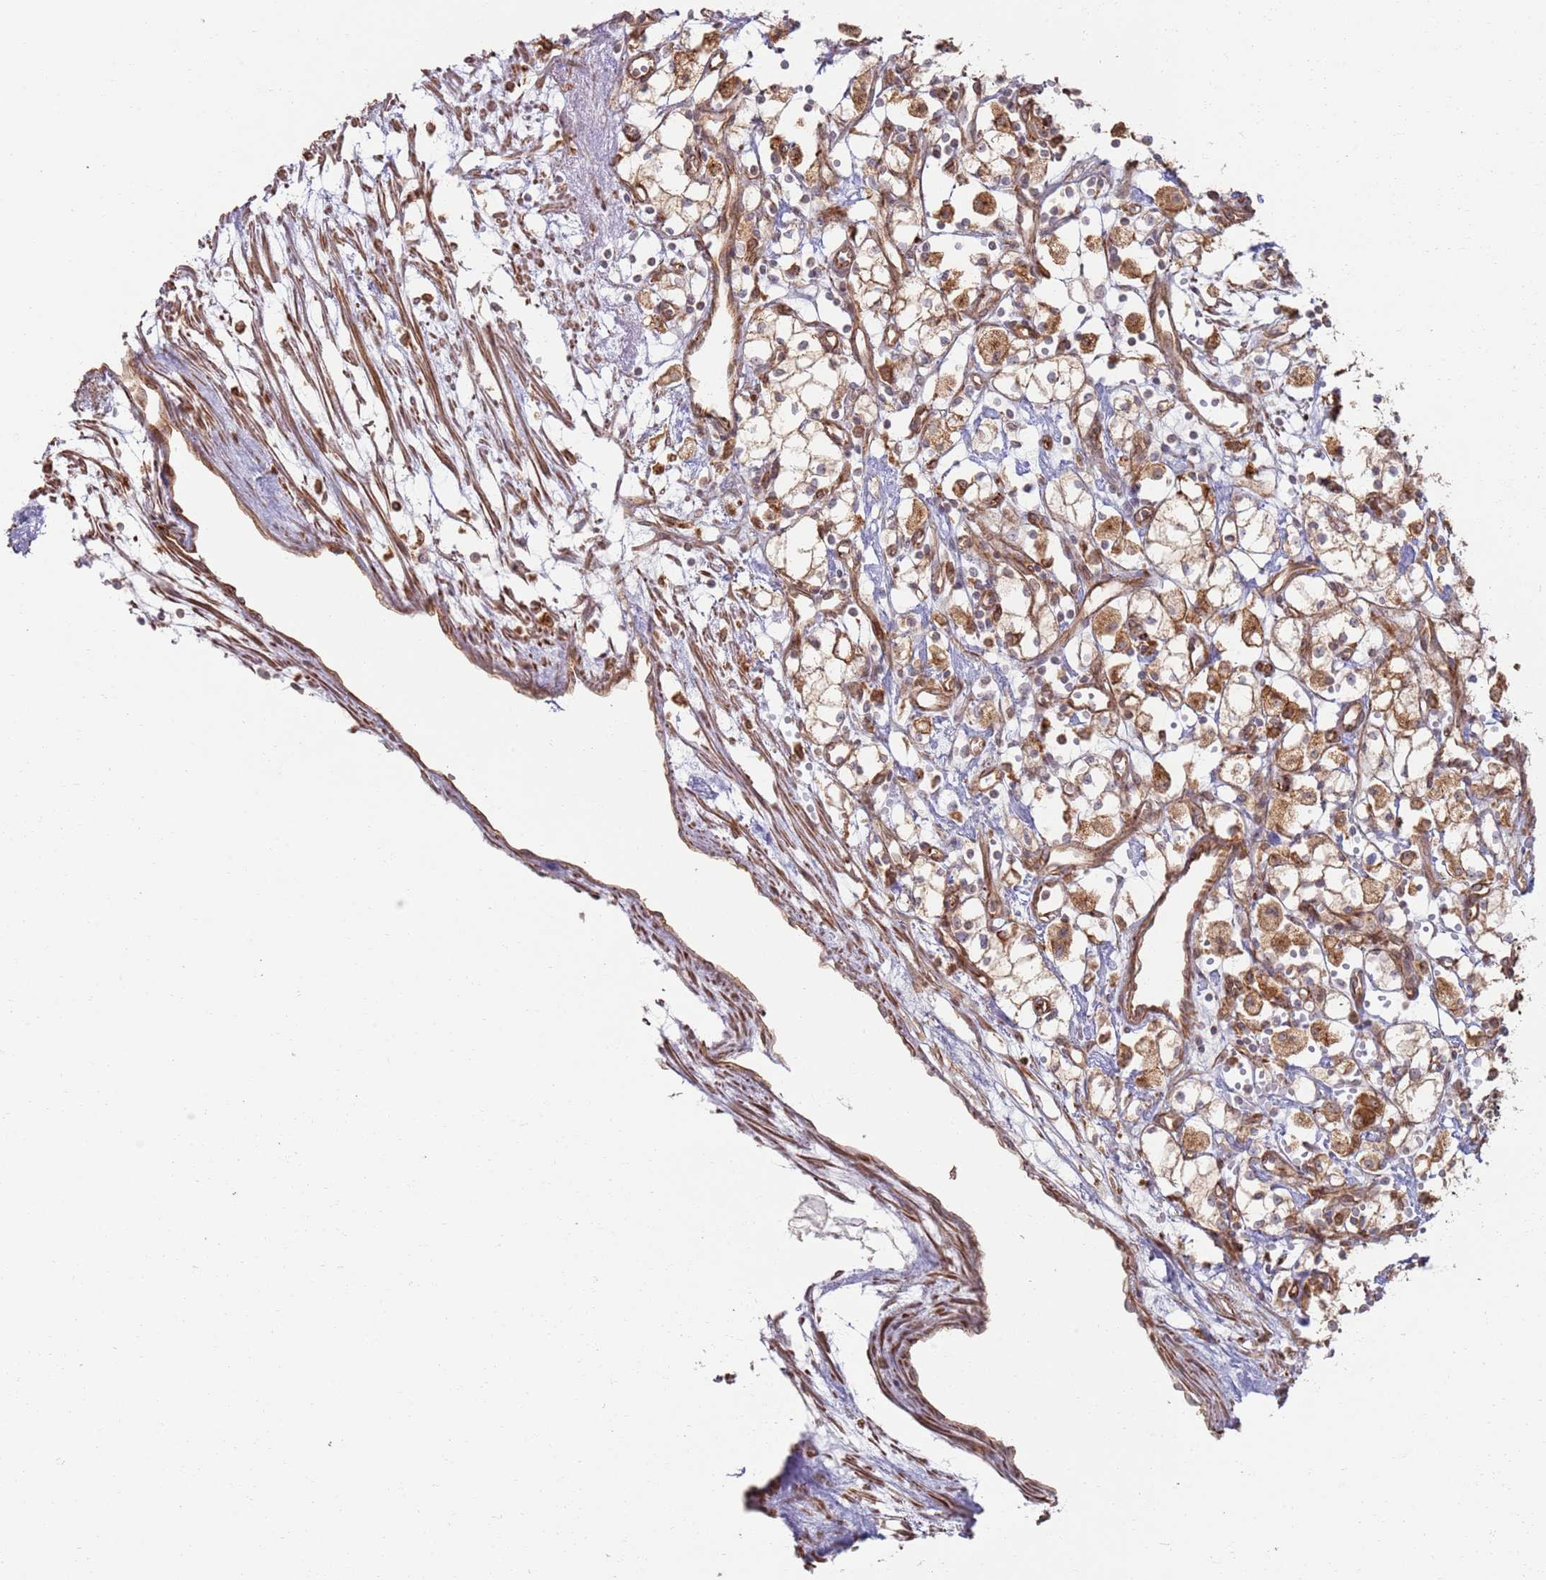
{"staining": {"intensity": "weak", "quantity": "25%-75%", "location": "cytoplasmic/membranous"}, "tissue": "renal cancer", "cell_type": "Tumor cells", "image_type": "cancer", "snomed": [{"axis": "morphology", "description": "Adenocarcinoma, NOS"}, {"axis": "topography", "description": "Kidney"}], "caption": "Protein expression by immunohistochemistry (IHC) demonstrates weak cytoplasmic/membranous staining in about 25%-75% of tumor cells in adenocarcinoma (renal).", "gene": "PHF21A", "patient": {"sex": "male", "age": 59}}